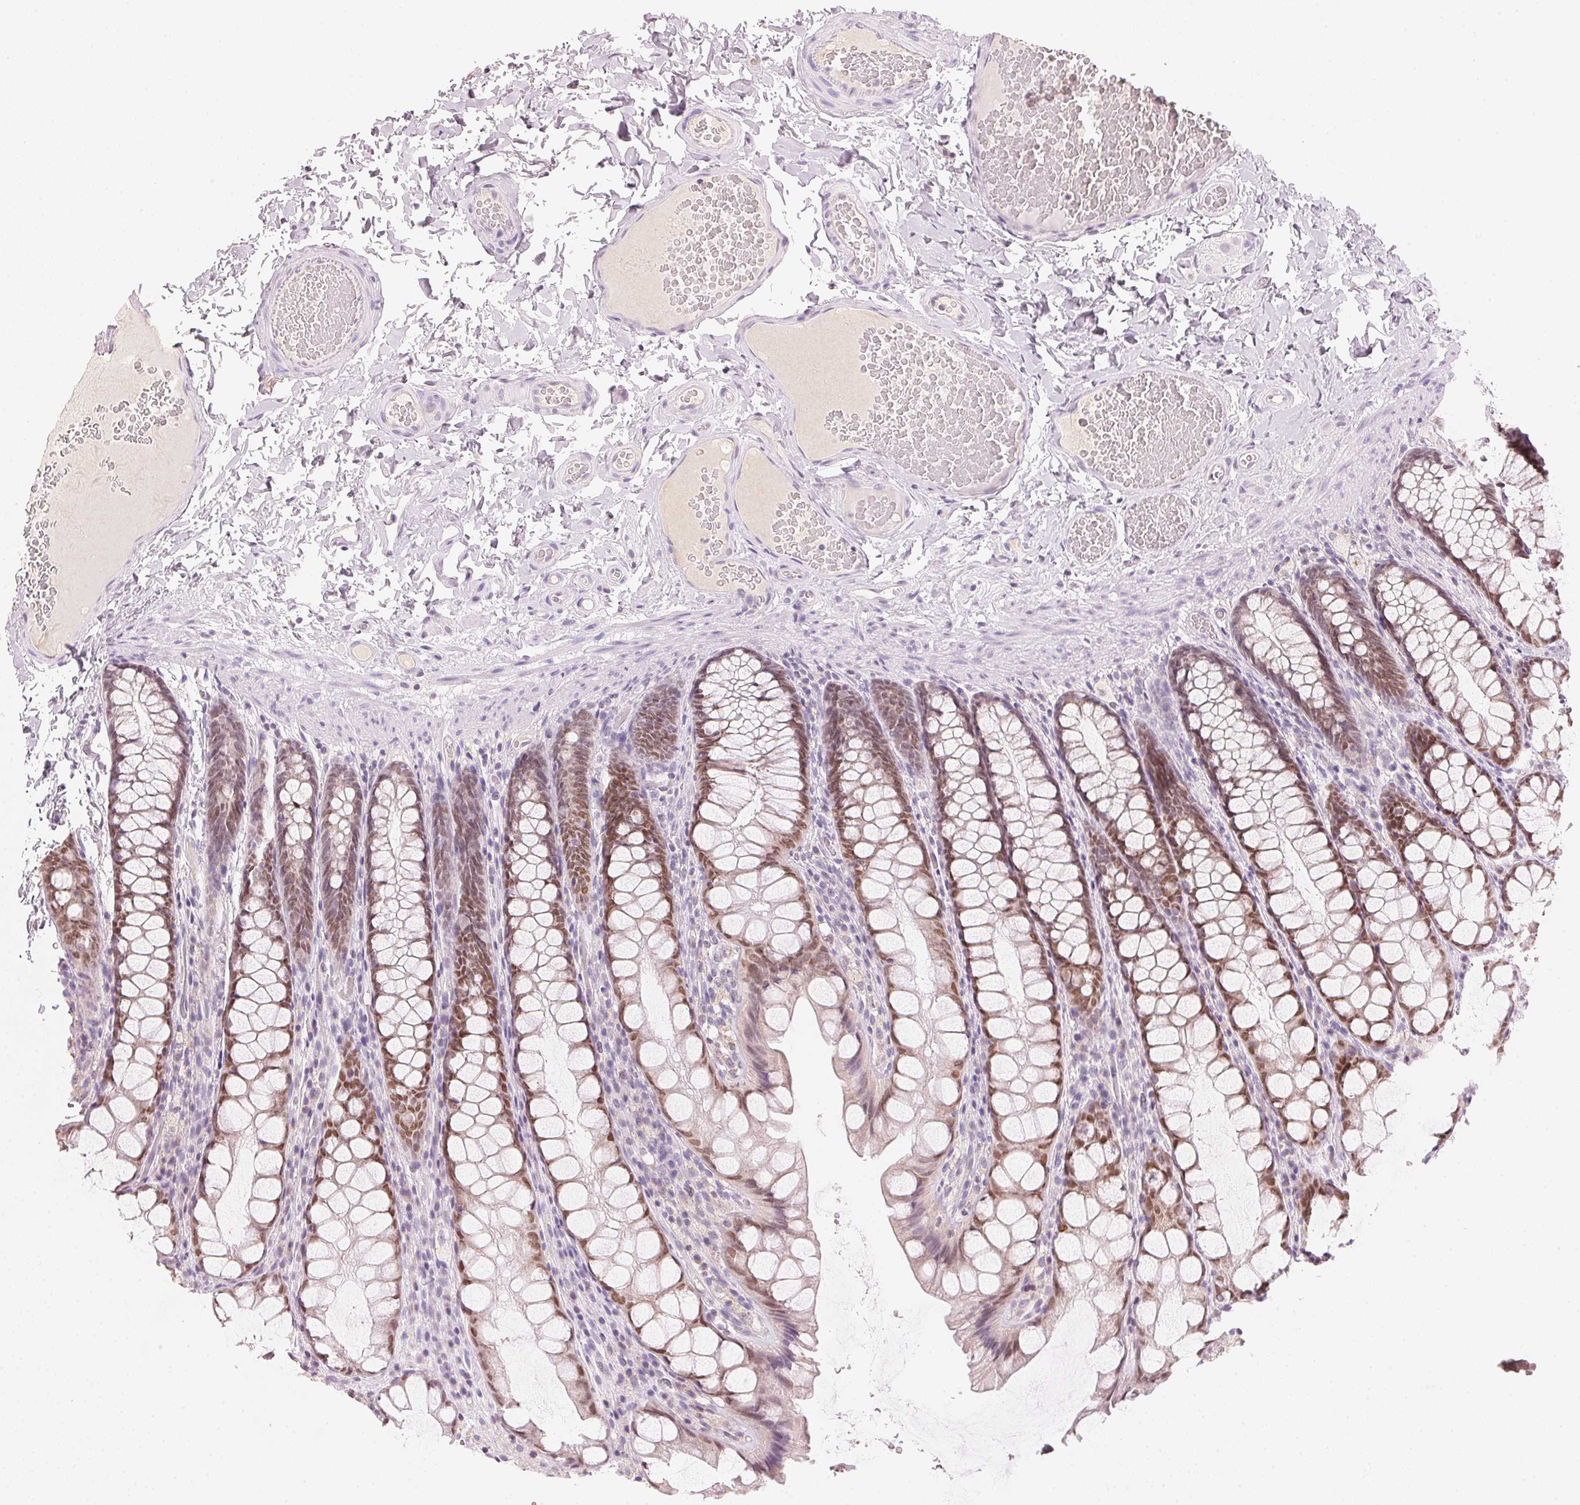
{"staining": {"intensity": "negative", "quantity": "none", "location": "none"}, "tissue": "colon", "cell_type": "Endothelial cells", "image_type": "normal", "snomed": [{"axis": "morphology", "description": "Normal tissue, NOS"}, {"axis": "topography", "description": "Colon"}], "caption": "IHC micrograph of unremarkable colon stained for a protein (brown), which exhibits no expression in endothelial cells. (Stains: DAB (3,3'-diaminobenzidine) immunohistochemistry (IHC) with hematoxylin counter stain, Microscopy: brightfield microscopy at high magnification).", "gene": "HOXB13", "patient": {"sex": "male", "age": 47}}